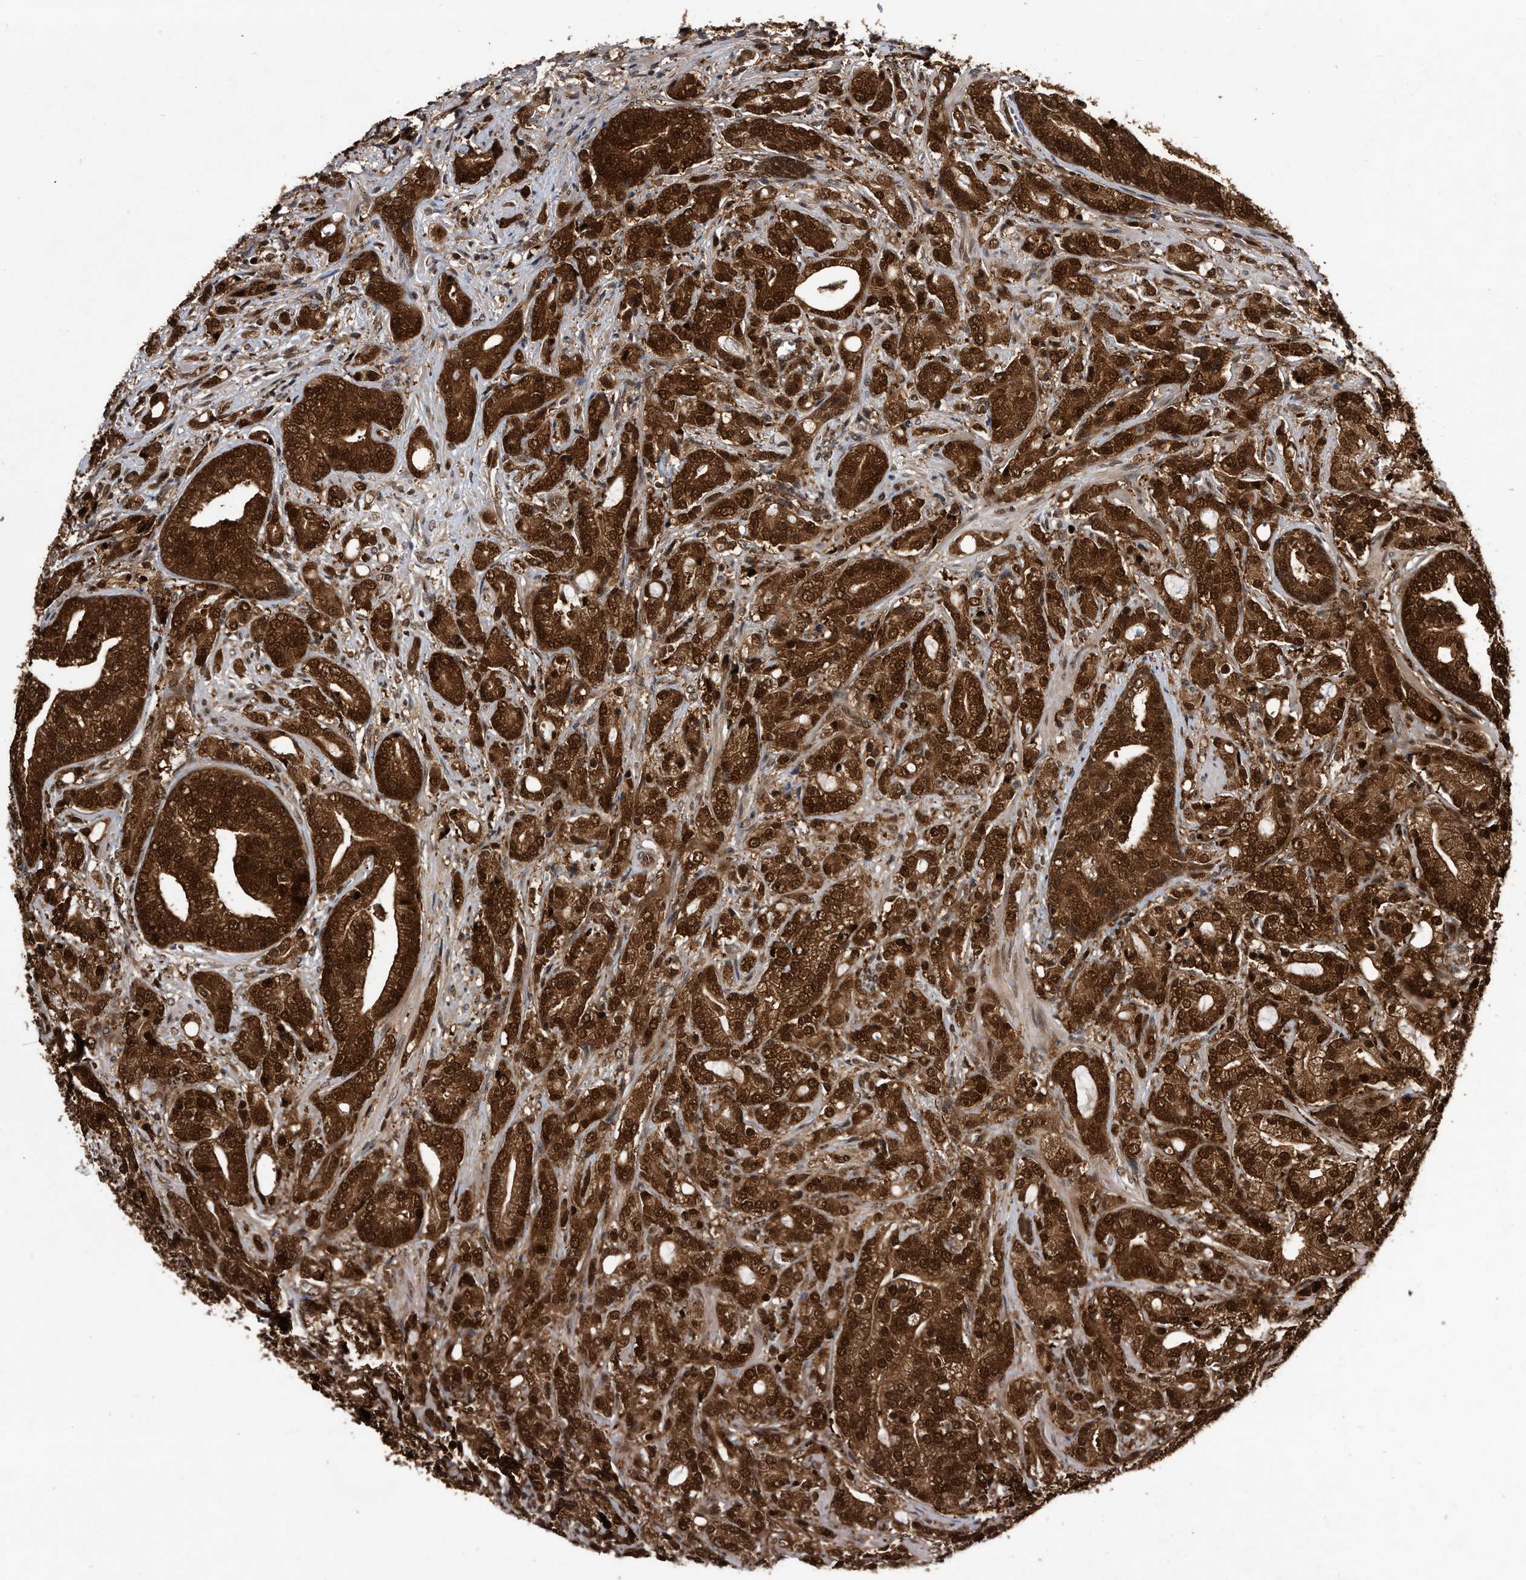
{"staining": {"intensity": "strong", "quantity": ">75%", "location": "cytoplasmic/membranous,nuclear"}, "tissue": "prostate cancer", "cell_type": "Tumor cells", "image_type": "cancer", "snomed": [{"axis": "morphology", "description": "Adenocarcinoma, High grade"}, {"axis": "topography", "description": "Prostate"}], "caption": "Strong cytoplasmic/membranous and nuclear expression for a protein is identified in about >75% of tumor cells of prostate cancer using immunohistochemistry.", "gene": "RAD23B", "patient": {"sex": "male", "age": 57}}